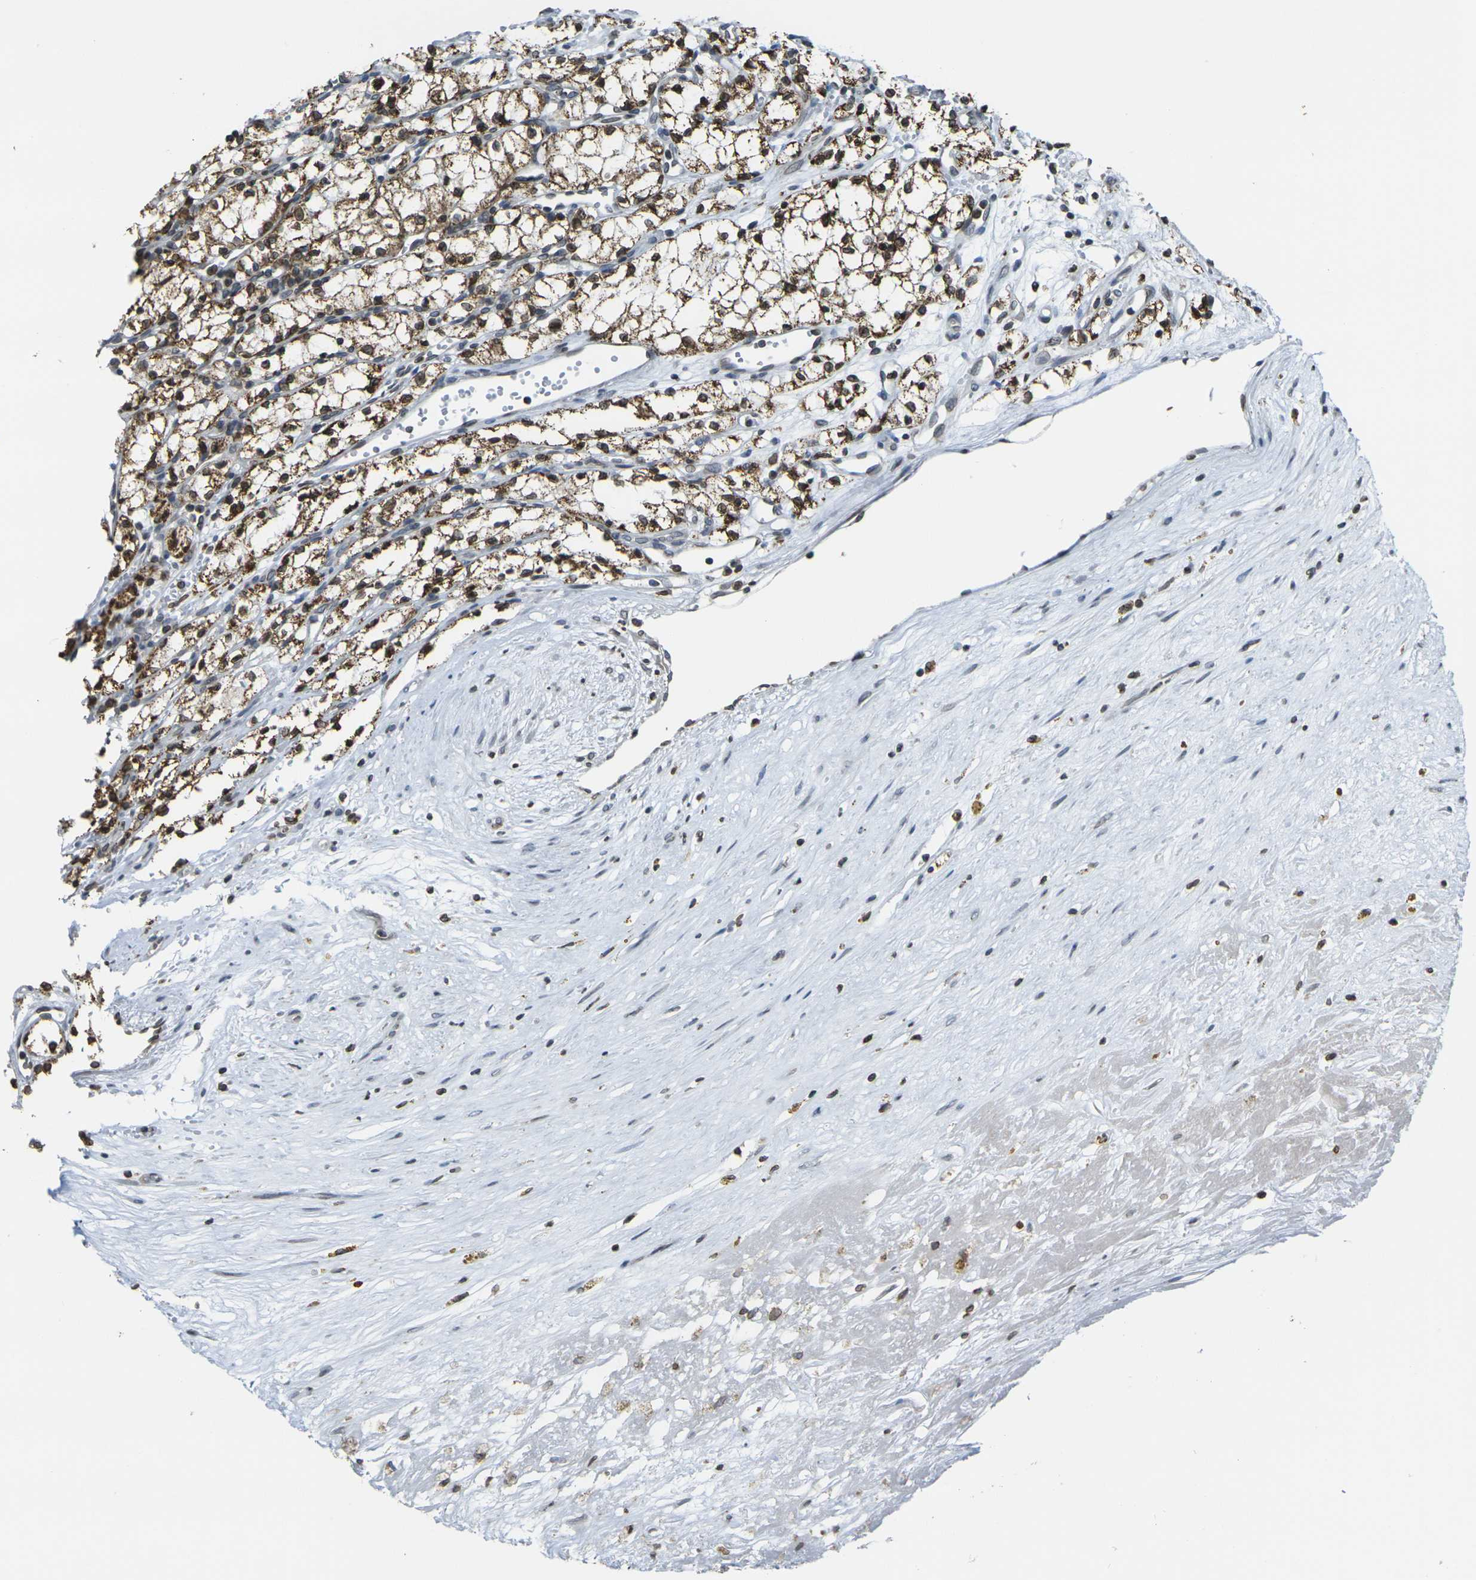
{"staining": {"intensity": "moderate", "quantity": ">75%", "location": "cytoplasmic/membranous,nuclear"}, "tissue": "renal cancer", "cell_type": "Tumor cells", "image_type": "cancer", "snomed": [{"axis": "morphology", "description": "Normal tissue, NOS"}, {"axis": "morphology", "description": "Adenocarcinoma, NOS"}, {"axis": "topography", "description": "Kidney"}], "caption": "Moderate cytoplasmic/membranous and nuclear expression for a protein is identified in approximately >75% of tumor cells of renal adenocarcinoma using immunohistochemistry (IHC).", "gene": "BRDT", "patient": {"sex": "male", "age": 59}}